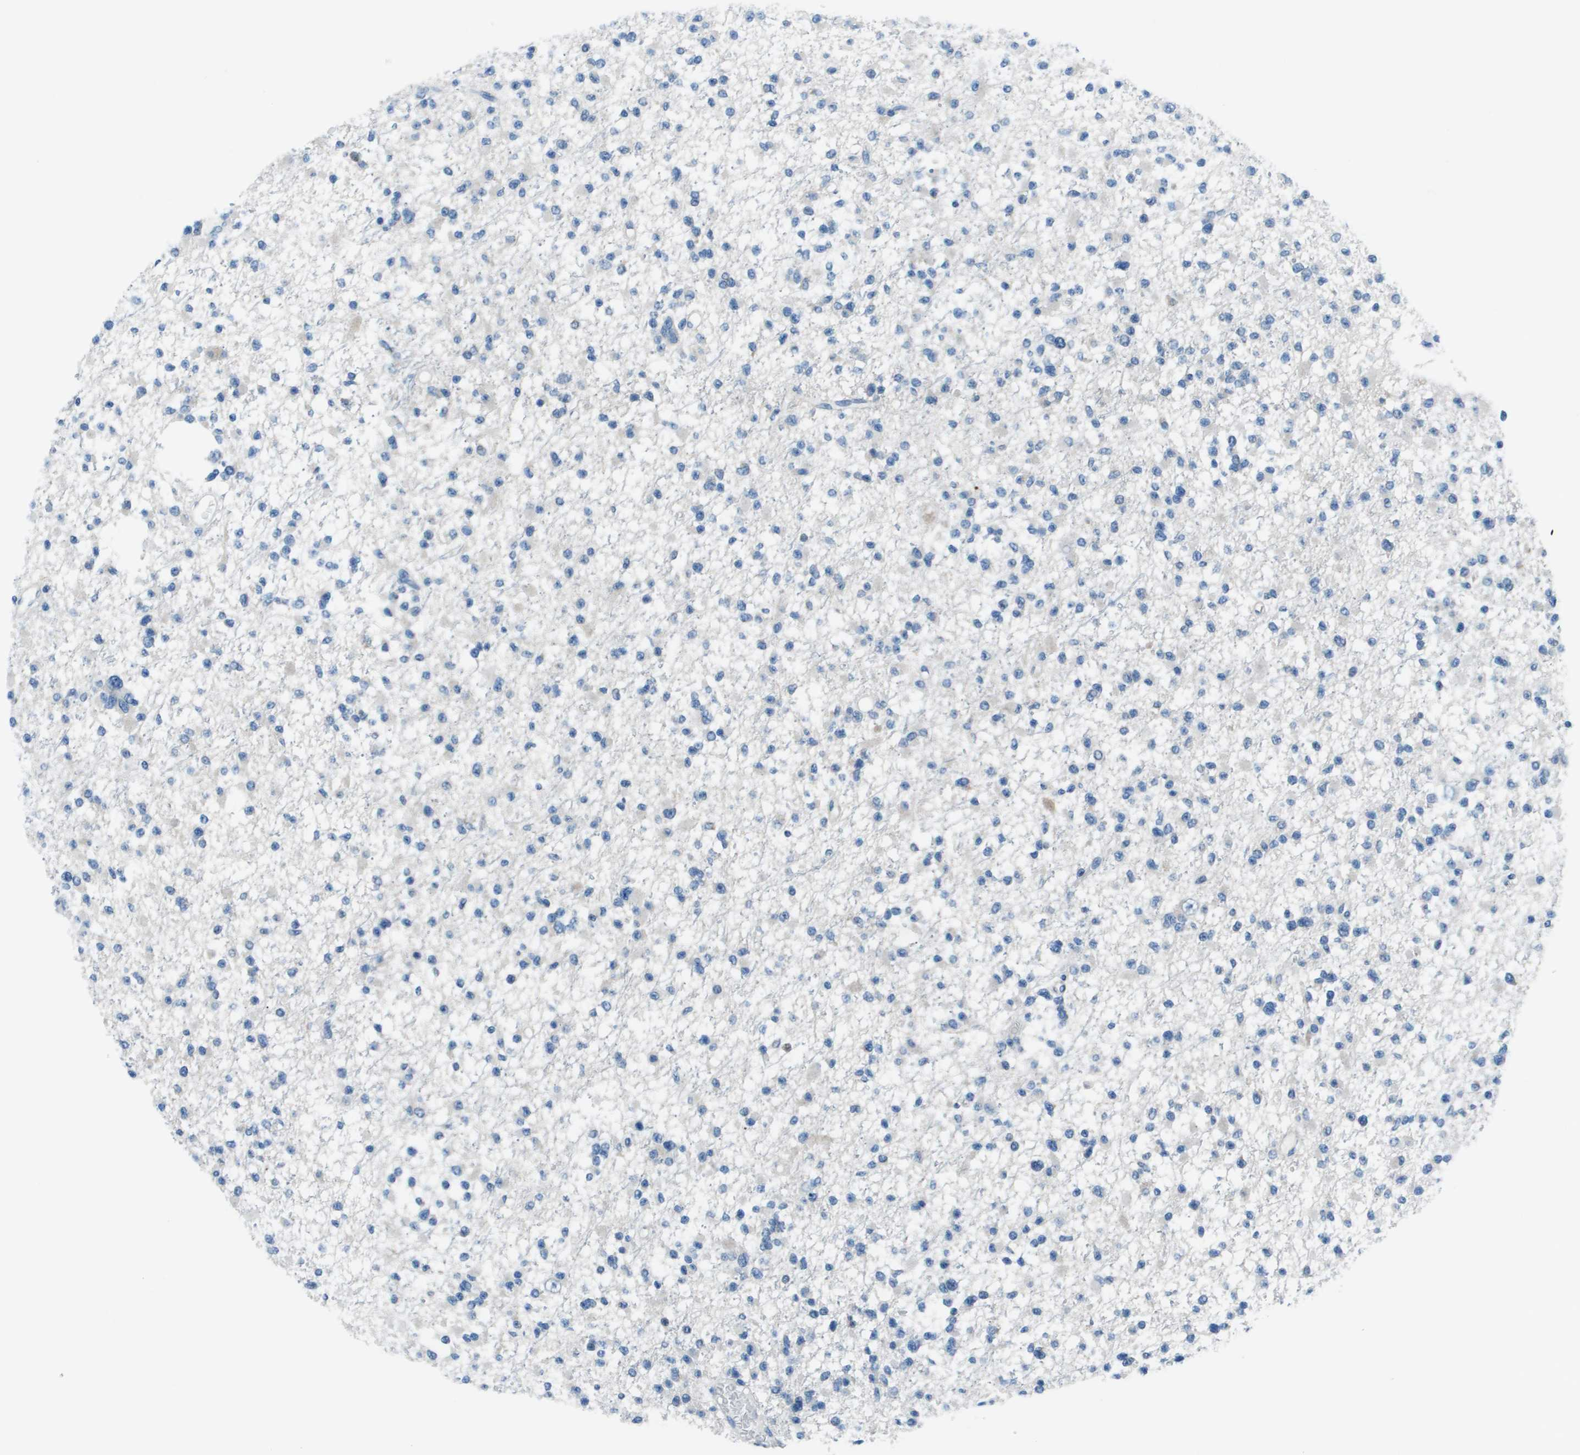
{"staining": {"intensity": "negative", "quantity": "none", "location": "none"}, "tissue": "glioma", "cell_type": "Tumor cells", "image_type": "cancer", "snomed": [{"axis": "morphology", "description": "Glioma, malignant, Low grade"}, {"axis": "topography", "description": "Brain"}], "caption": "Low-grade glioma (malignant) was stained to show a protein in brown. There is no significant positivity in tumor cells.", "gene": "STIP1", "patient": {"sex": "female", "age": 22}}